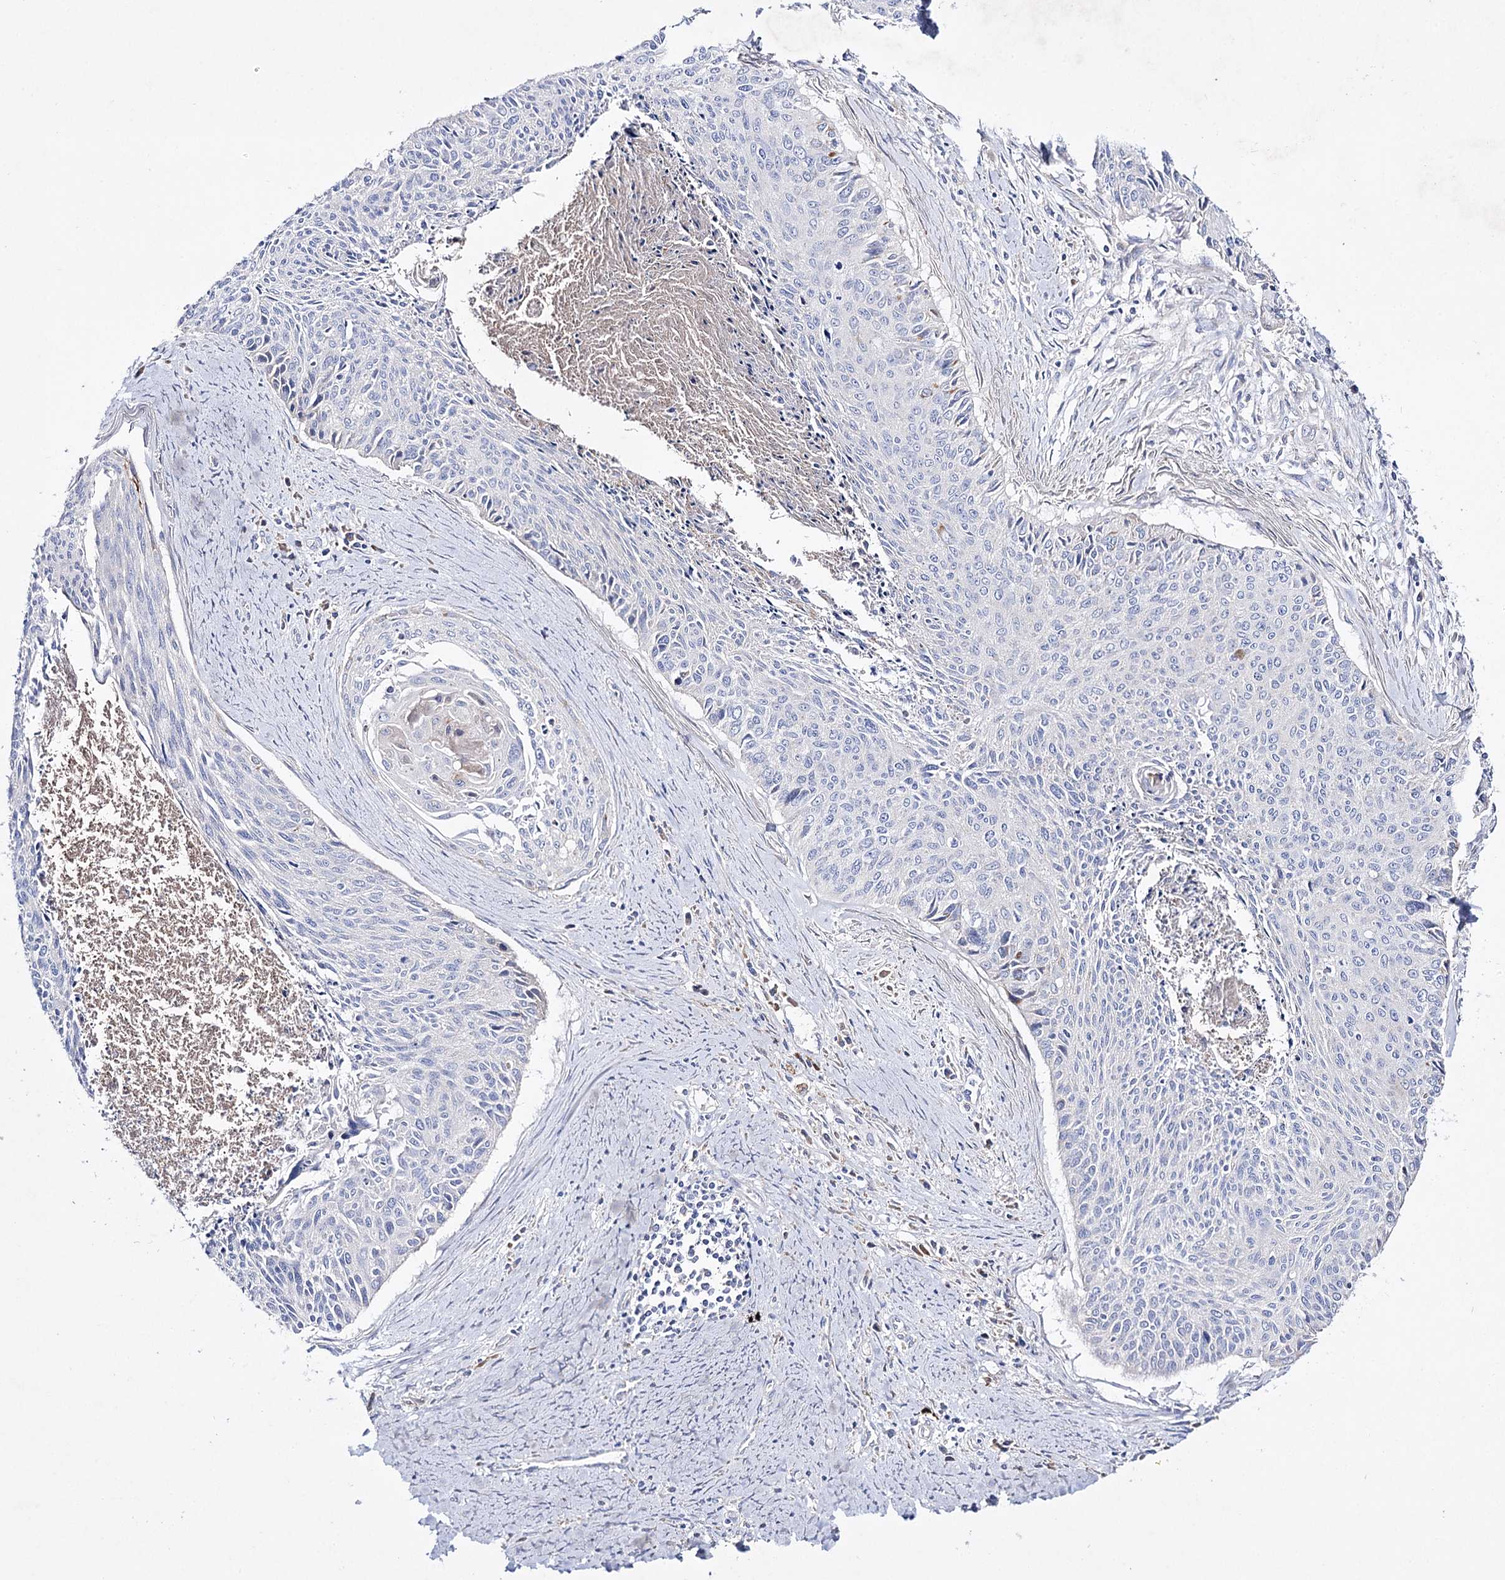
{"staining": {"intensity": "negative", "quantity": "none", "location": "none"}, "tissue": "cervical cancer", "cell_type": "Tumor cells", "image_type": "cancer", "snomed": [{"axis": "morphology", "description": "Squamous cell carcinoma, NOS"}, {"axis": "topography", "description": "Cervix"}], "caption": "Tumor cells are negative for brown protein staining in cervical squamous cell carcinoma.", "gene": "NAGLU", "patient": {"sex": "female", "age": 55}}